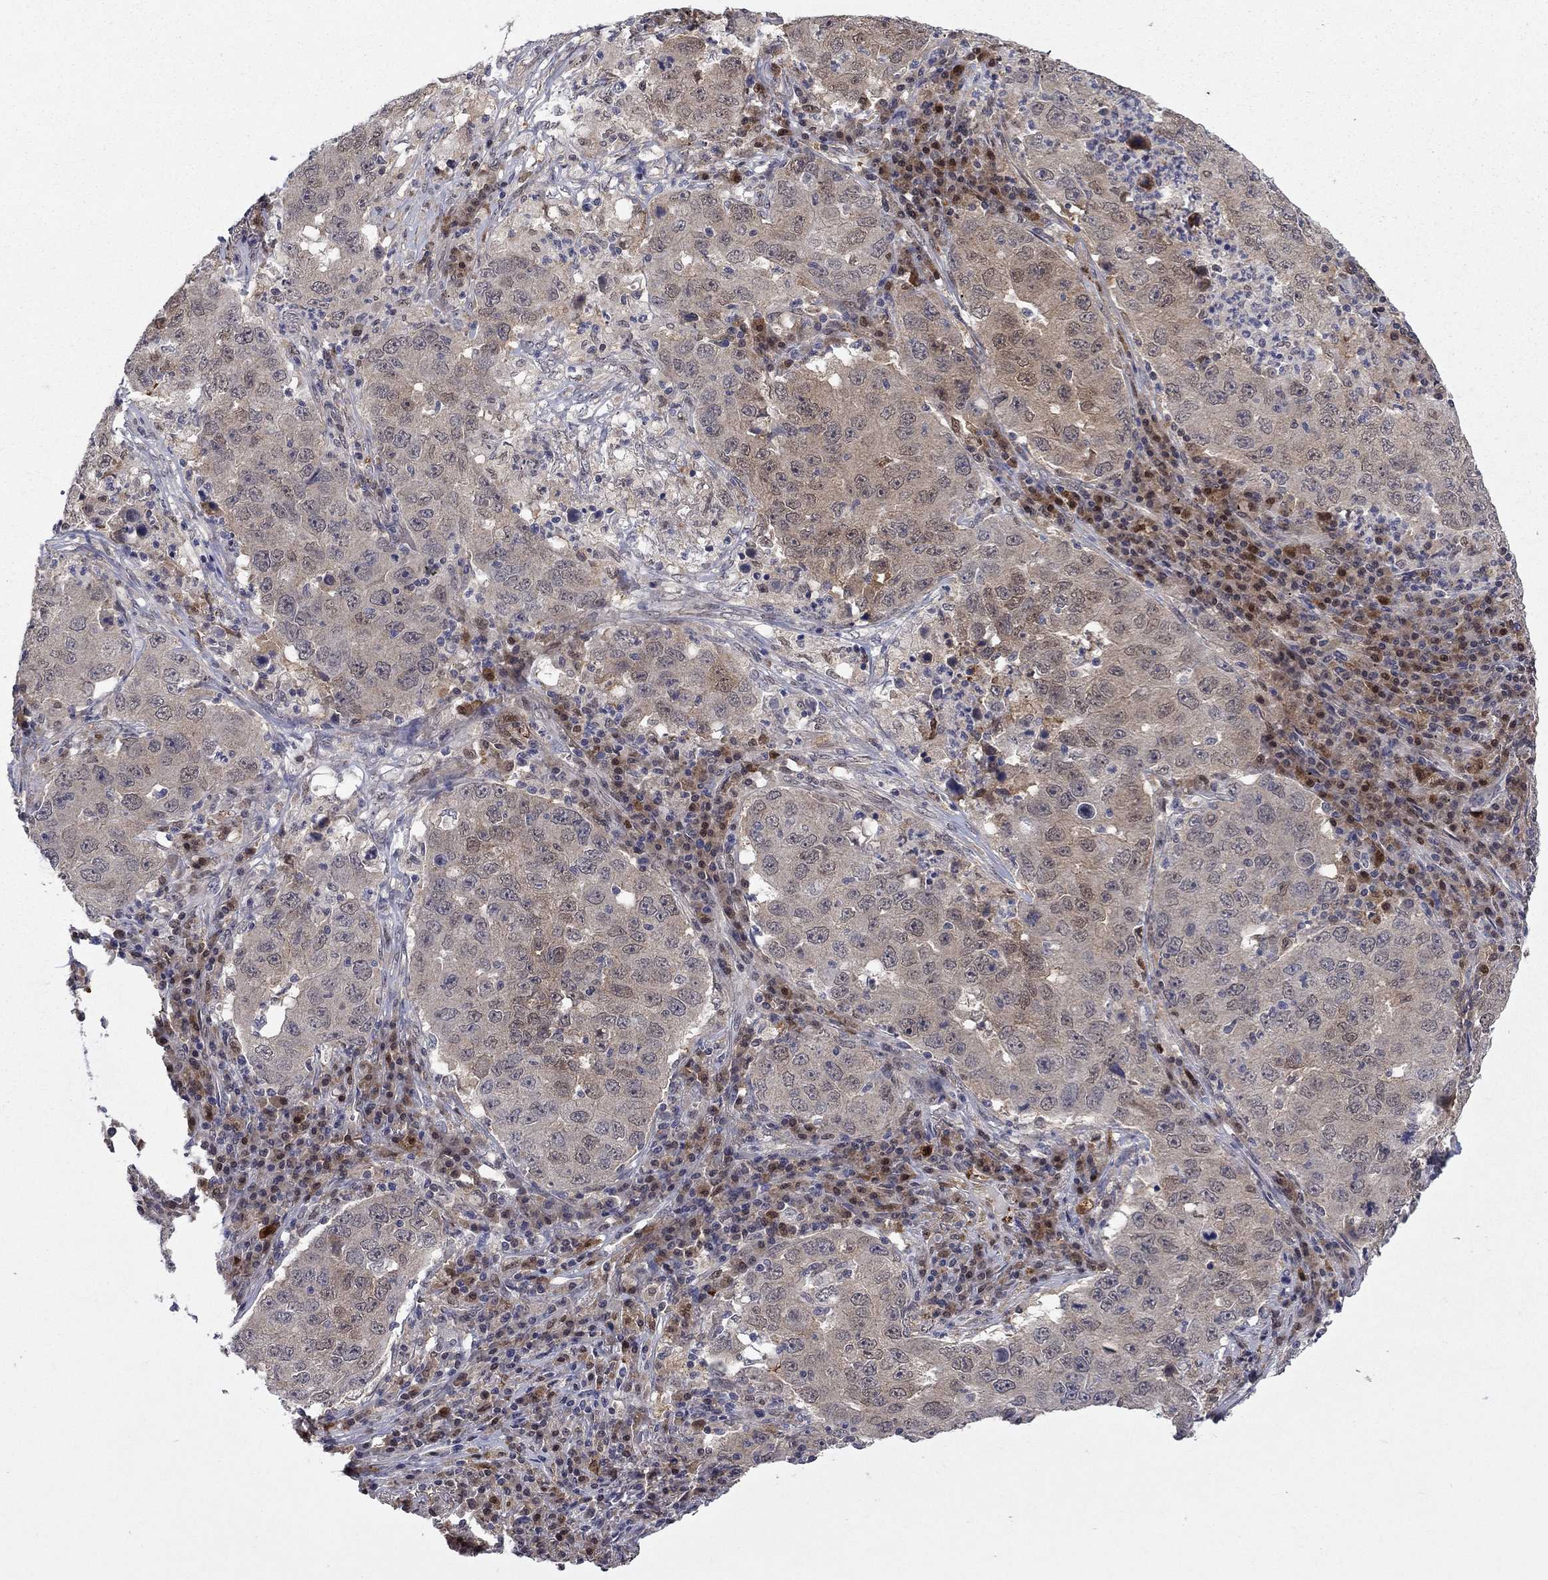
{"staining": {"intensity": "negative", "quantity": "none", "location": "none"}, "tissue": "lung cancer", "cell_type": "Tumor cells", "image_type": "cancer", "snomed": [{"axis": "morphology", "description": "Adenocarcinoma, NOS"}, {"axis": "topography", "description": "Lung"}], "caption": "Protein analysis of lung adenocarcinoma shows no significant staining in tumor cells.", "gene": "CBR1", "patient": {"sex": "male", "age": 73}}